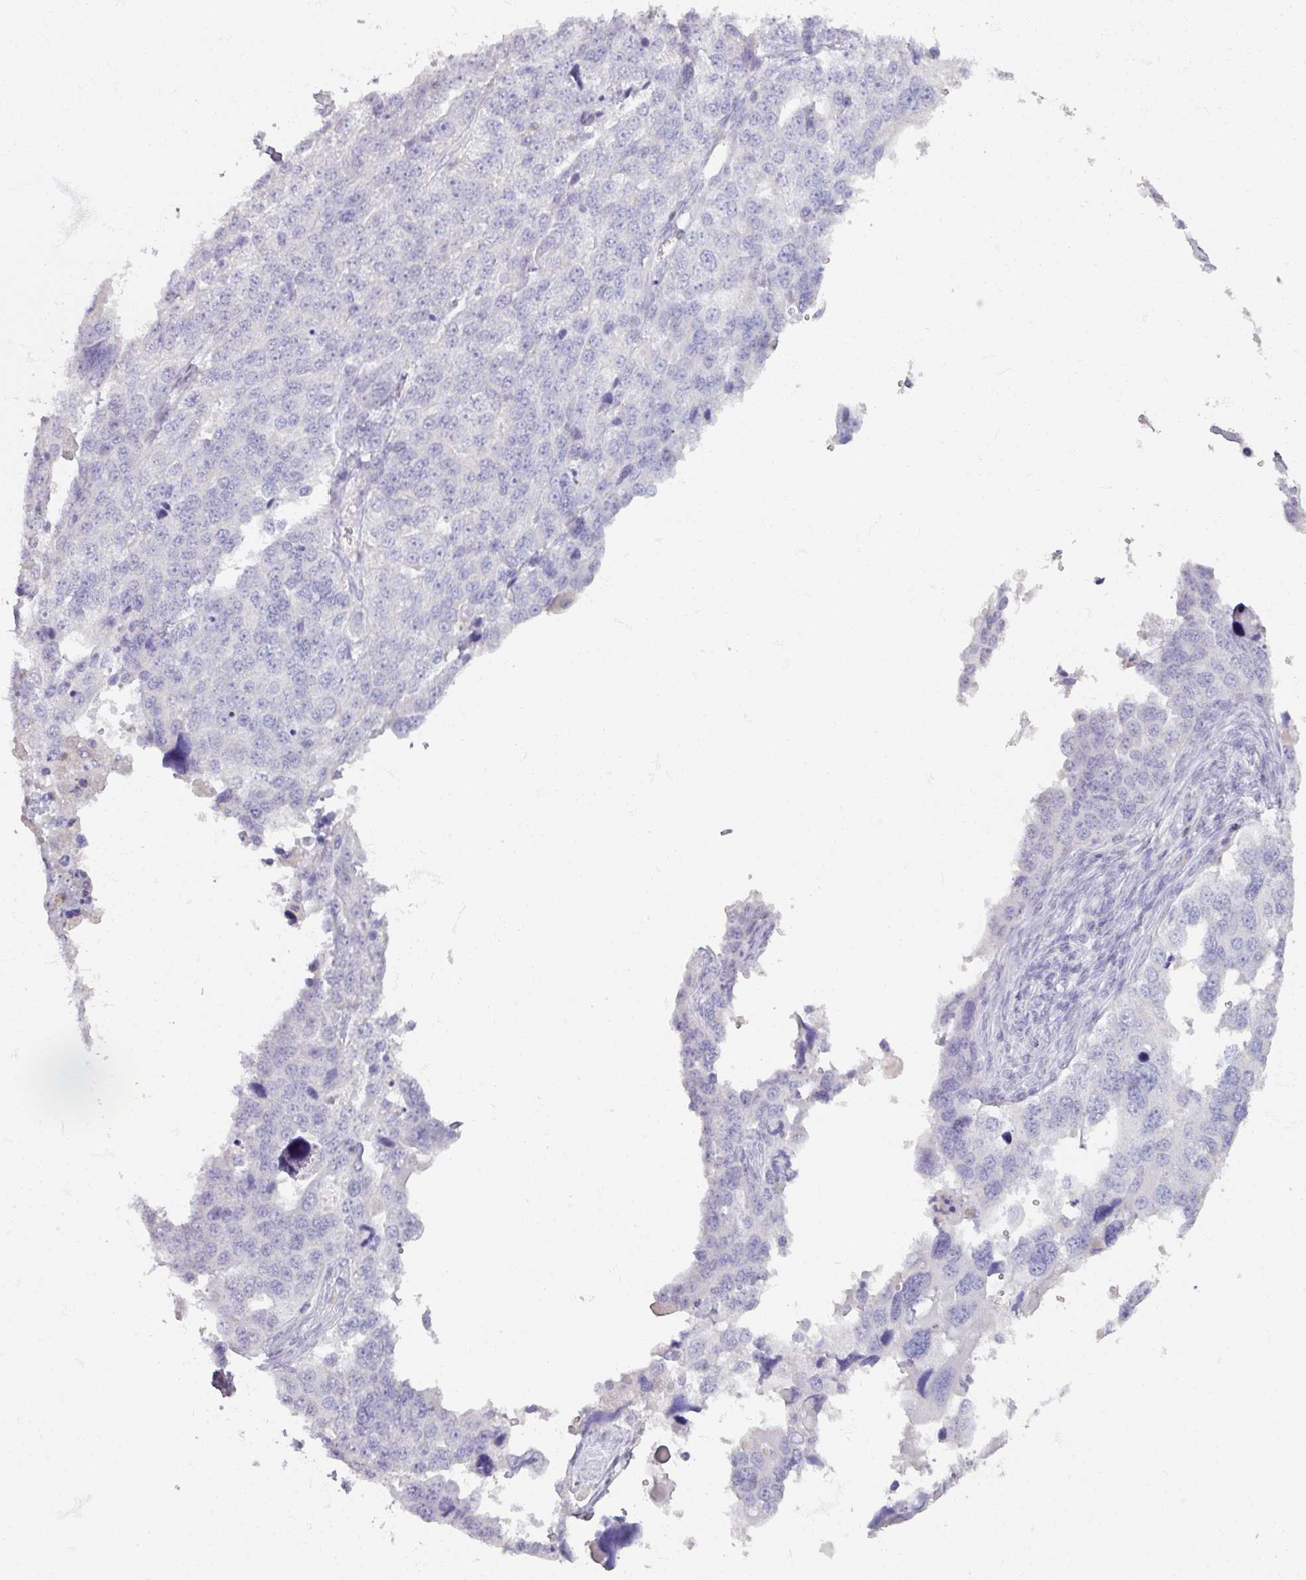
{"staining": {"intensity": "negative", "quantity": "none", "location": "none"}, "tissue": "ovarian cancer", "cell_type": "Tumor cells", "image_type": "cancer", "snomed": [{"axis": "morphology", "description": "Cystadenocarcinoma, serous, NOS"}, {"axis": "topography", "description": "Ovary"}], "caption": "DAB immunohistochemical staining of human ovarian cancer (serous cystadenocarcinoma) demonstrates no significant positivity in tumor cells.", "gene": "PTPRC", "patient": {"sex": "female", "age": 76}}